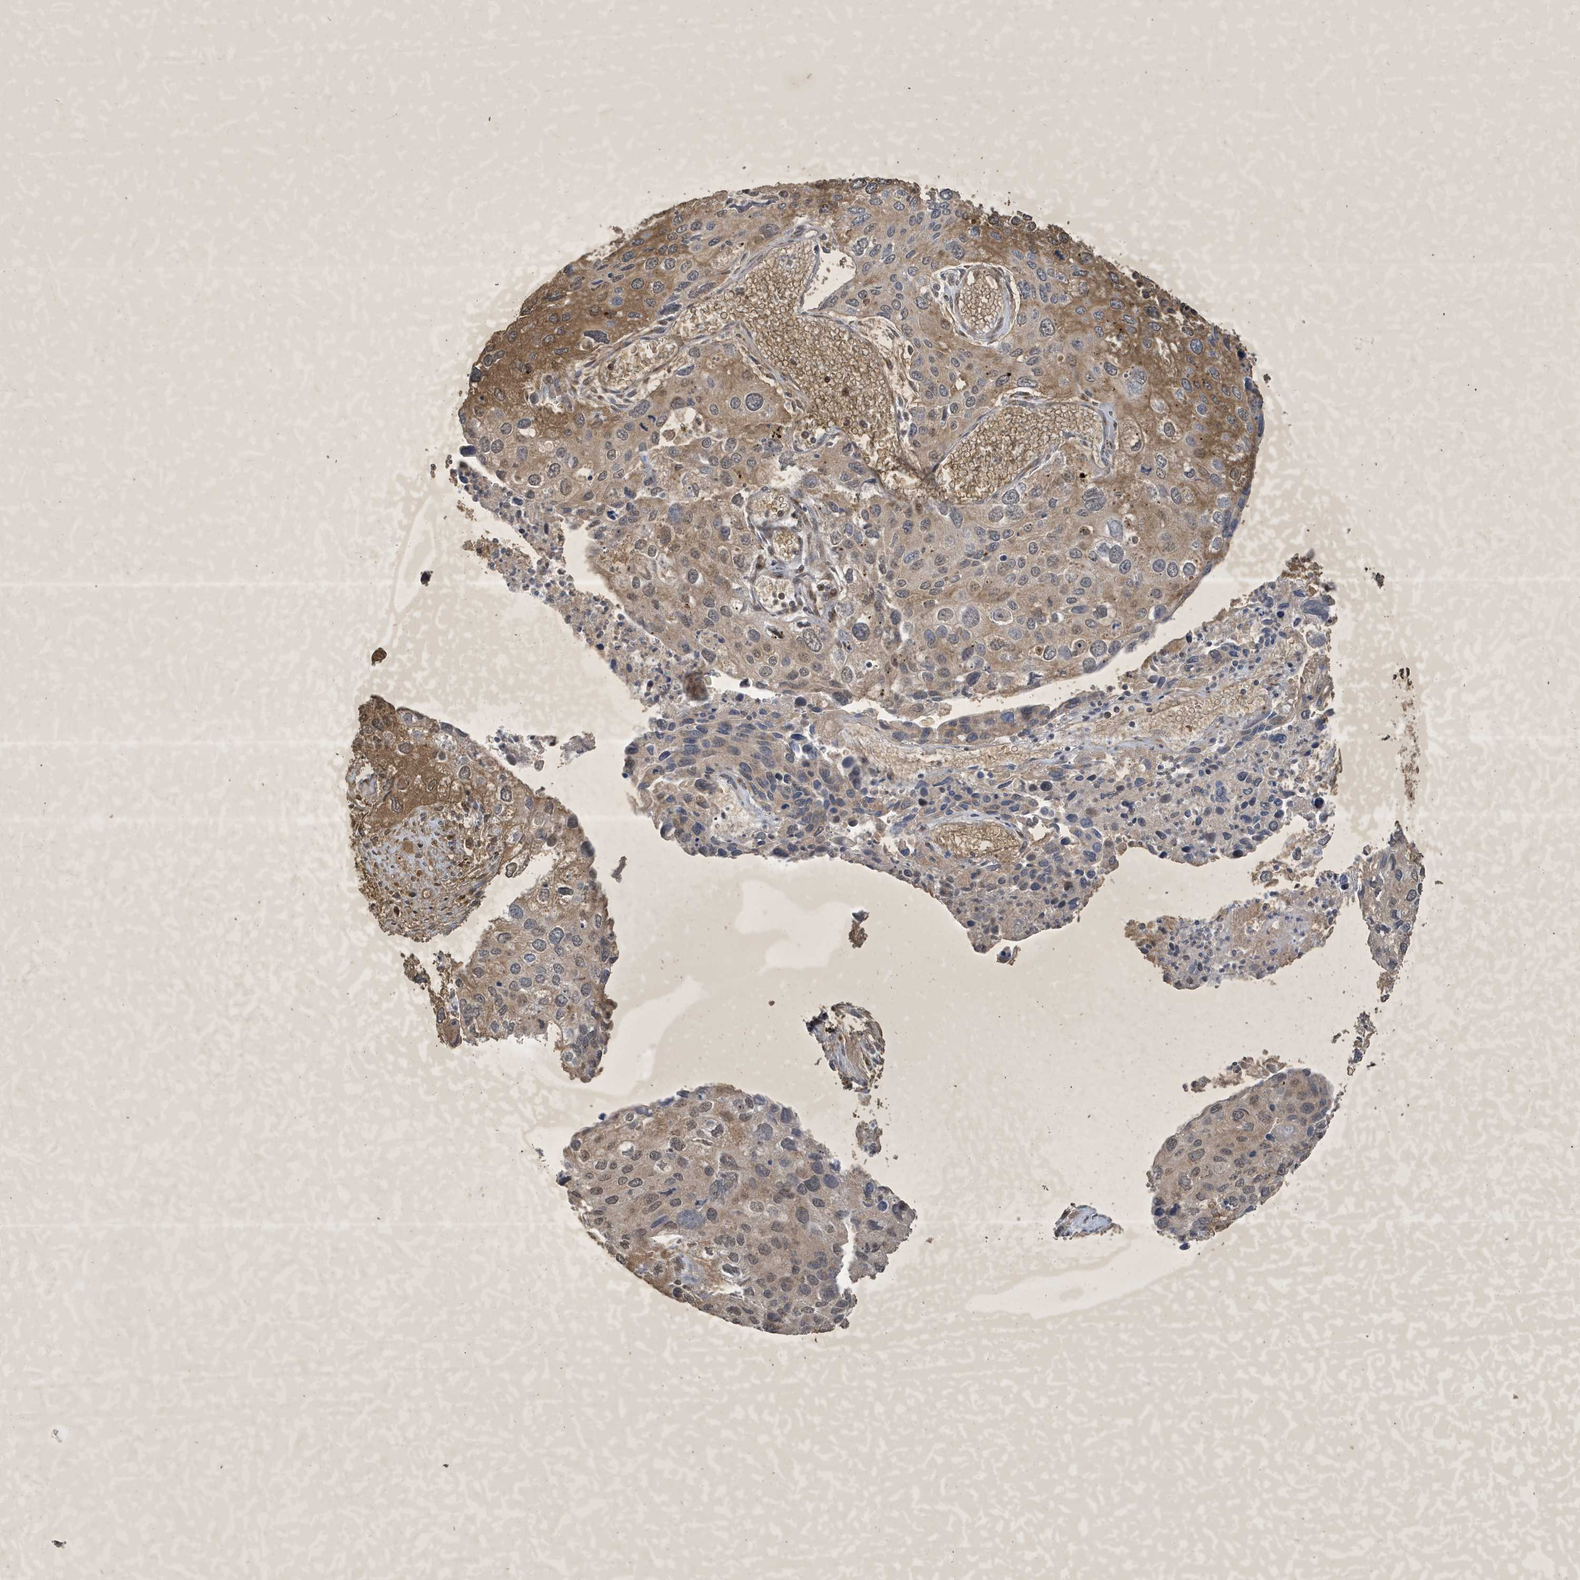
{"staining": {"intensity": "moderate", "quantity": "25%-75%", "location": "cytoplasmic/membranous"}, "tissue": "cervical cancer", "cell_type": "Tumor cells", "image_type": "cancer", "snomed": [{"axis": "morphology", "description": "Squamous cell carcinoma, NOS"}, {"axis": "topography", "description": "Cervix"}], "caption": "Immunohistochemical staining of cervical cancer displays moderate cytoplasmic/membranous protein staining in approximately 25%-75% of tumor cells.", "gene": "STX10", "patient": {"sex": "female", "age": 55}}